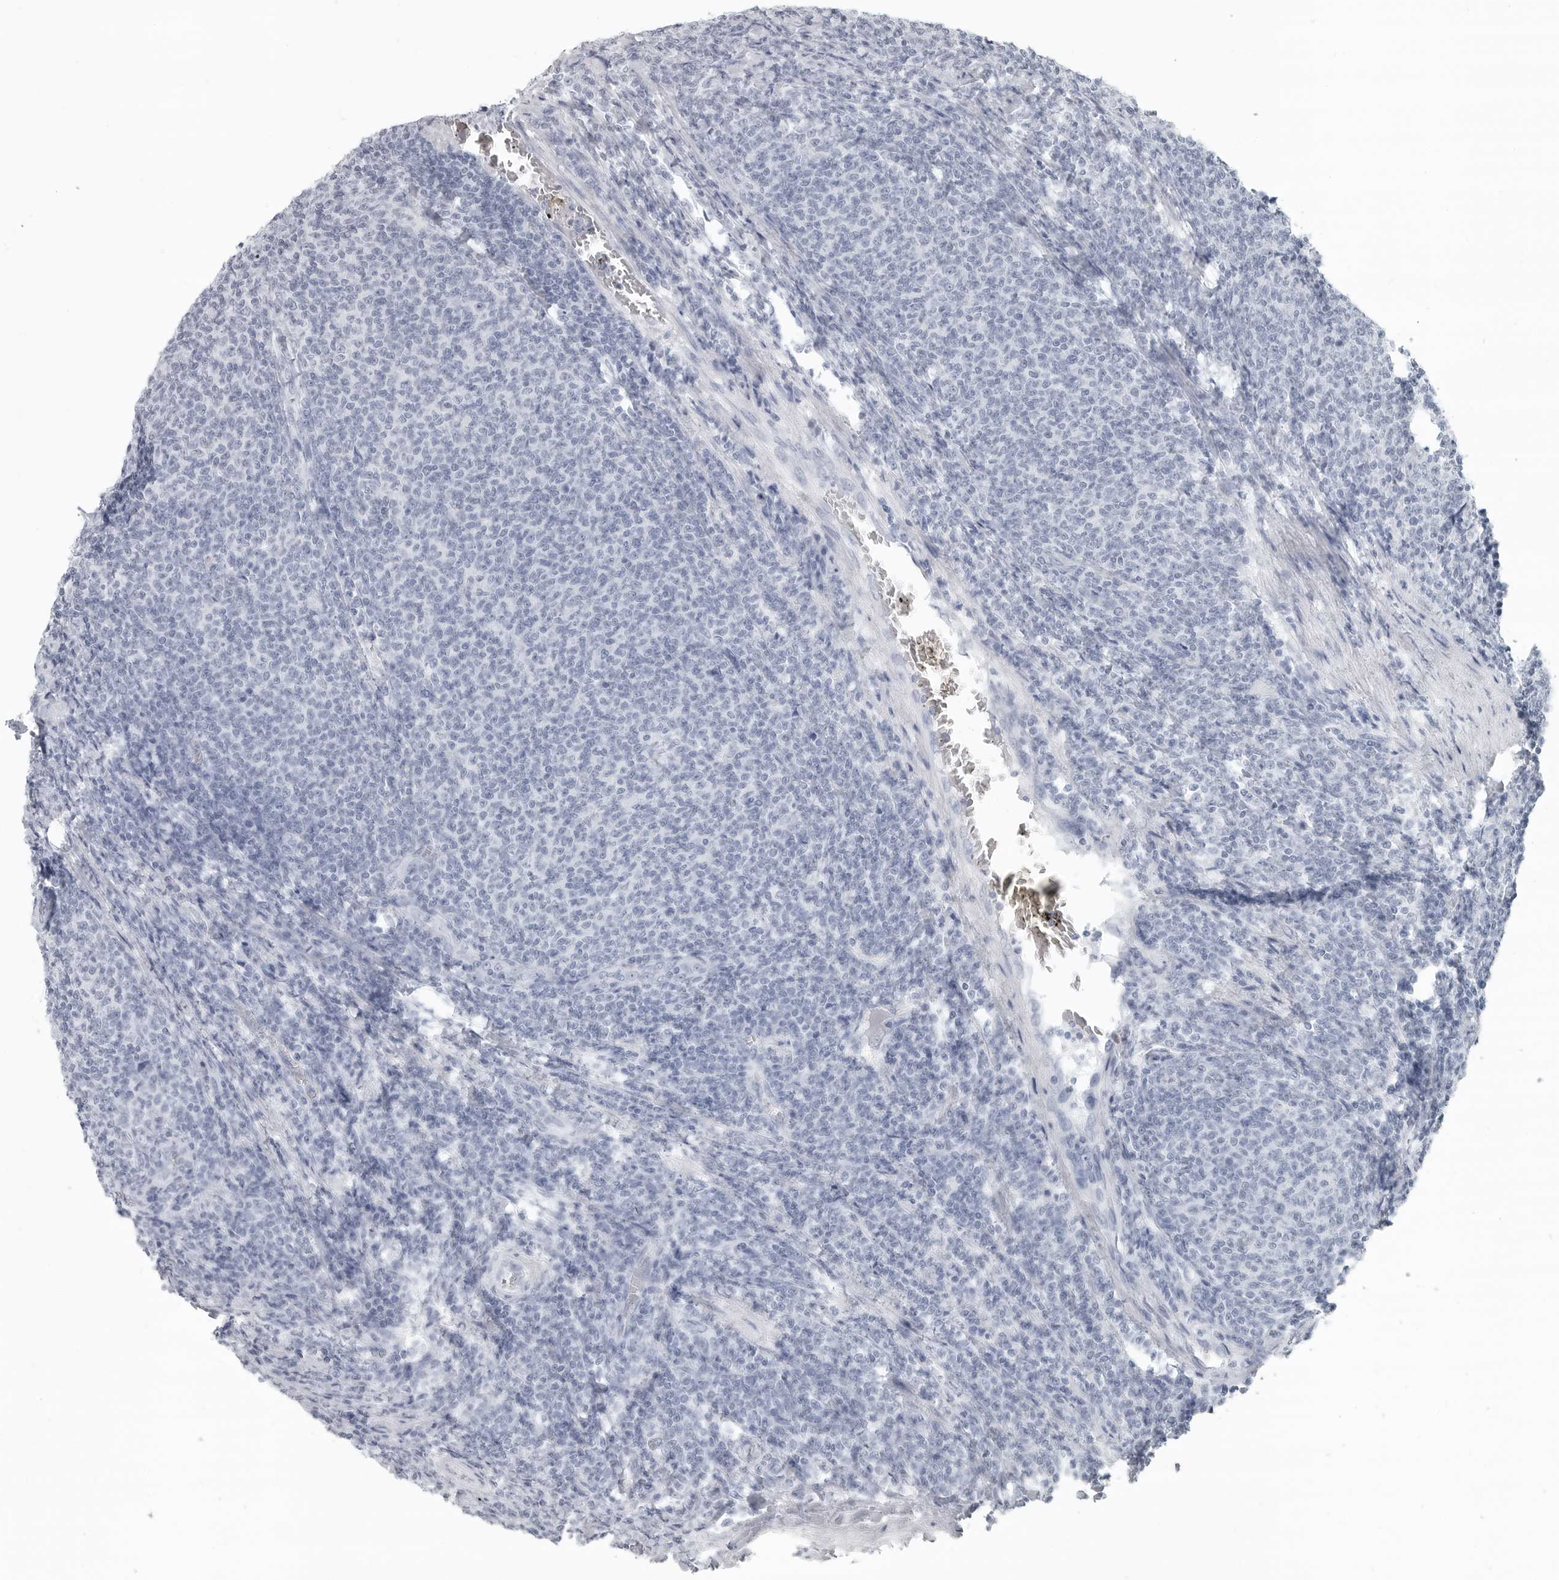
{"staining": {"intensity": "negative", "quantity": "none", "location": "none"}, "tissue": "lymphoma", "cell_type": "Tumor cells", "image_type": "cancer", "snomed": [{"axis": "morphology", "description": "Malignant lymphoma, non-Hodgkin's type, Low grade"}, {"axis": "topography", "description": "Lymph node"}], "caption": "High power microscopy image of an immunohistochemistry micrograph of malignant lymphoma, non-Hodgkin's type (low-grade), revealing no significant staining in tumor cells.", "gene": "LY6D", "patient": {"sex": "male", "age": 66}}